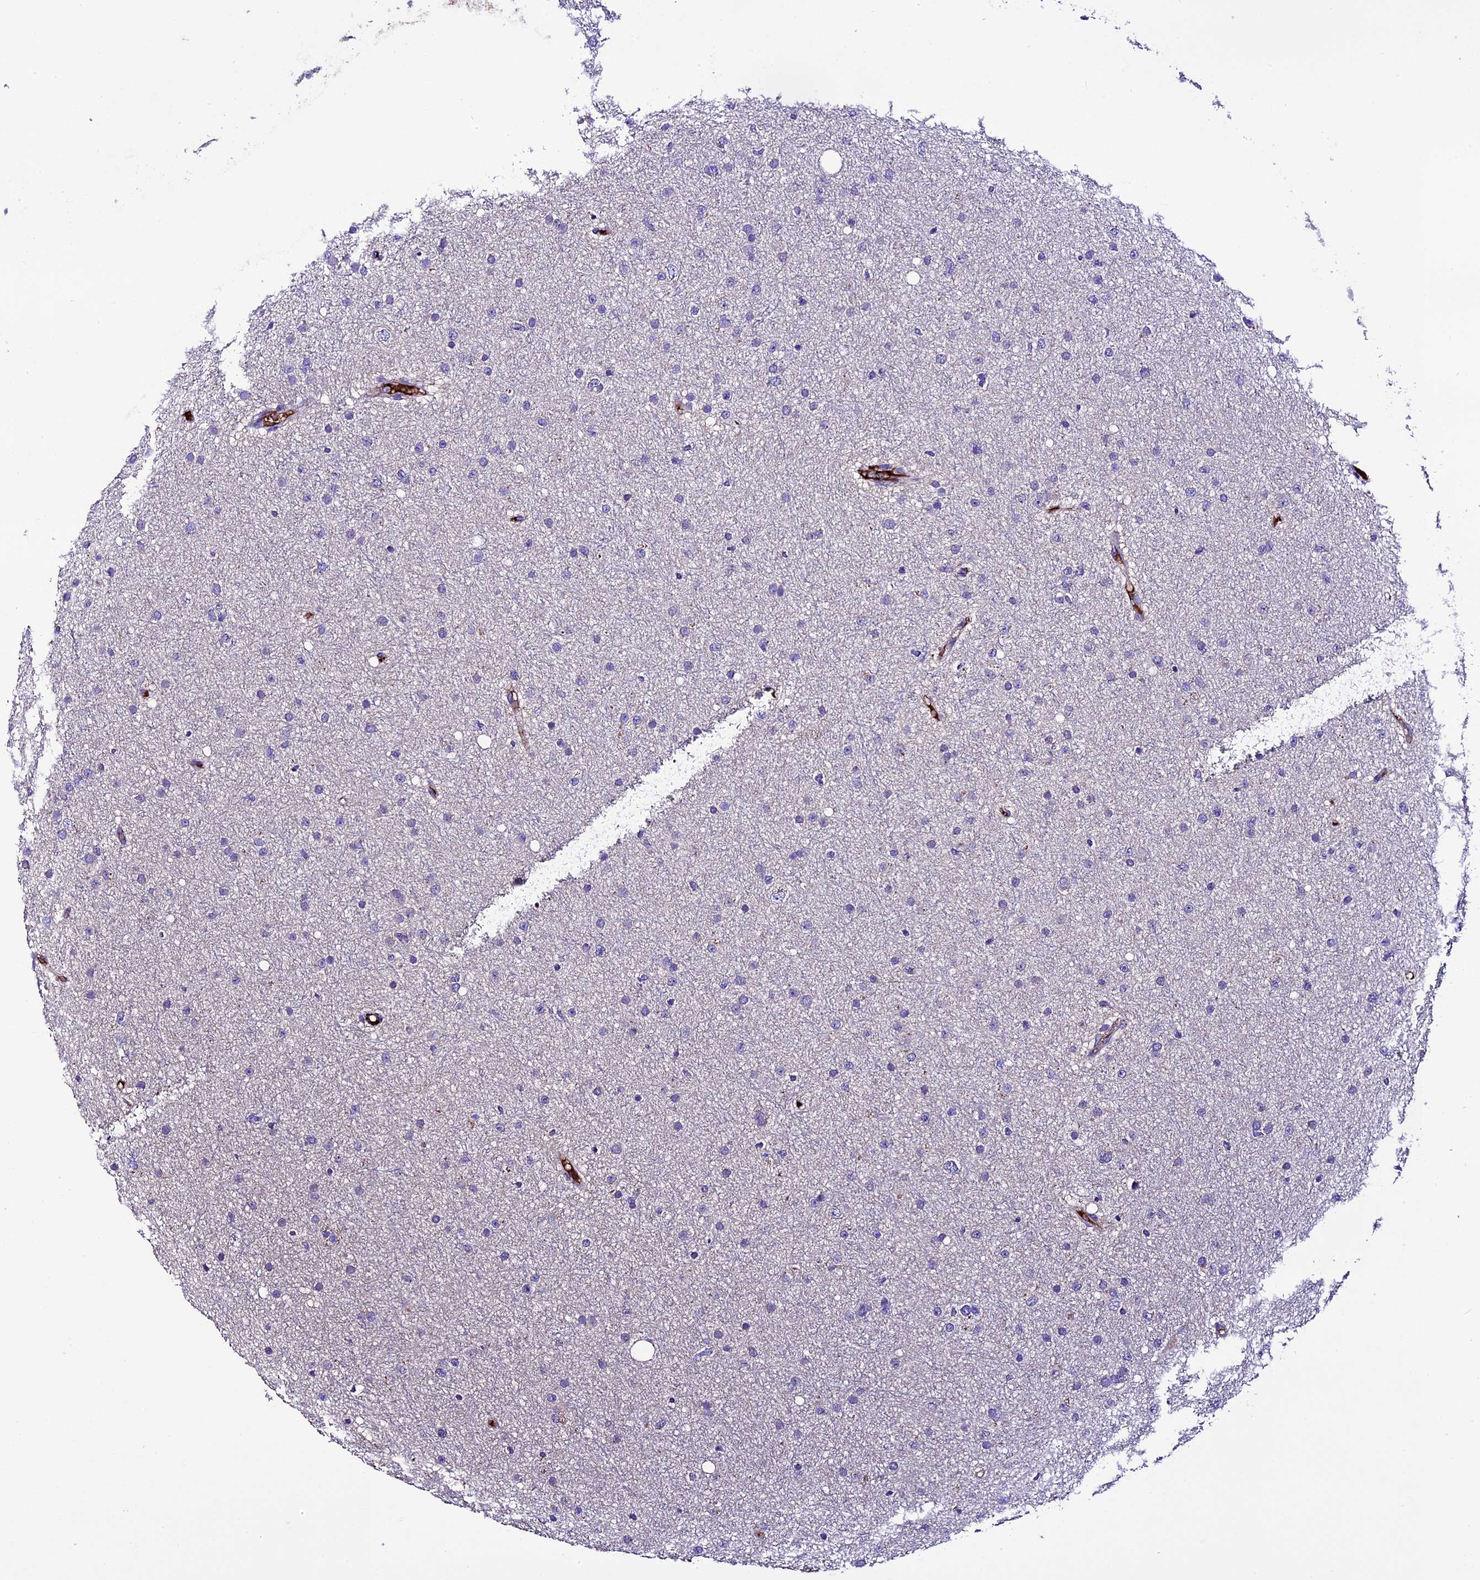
{"staining": {"intensity": "negative", "quantity": "none", "location": "none"}, "tissue": "glioma", "cell_type": "Tumor cells", "image_type": "cancer", "snomed": [{"axis": "morphology", "description": "Glioma, malignant, Low grade"}, {"axis": "topography", "description": "Cerebral cortex"}], "caption": "This is an immunohistochemistry image of glioma. There is no positivity in tumor cells.", "gene": "TCP11L2", "patient": {"sex": "female", "age": 39}}